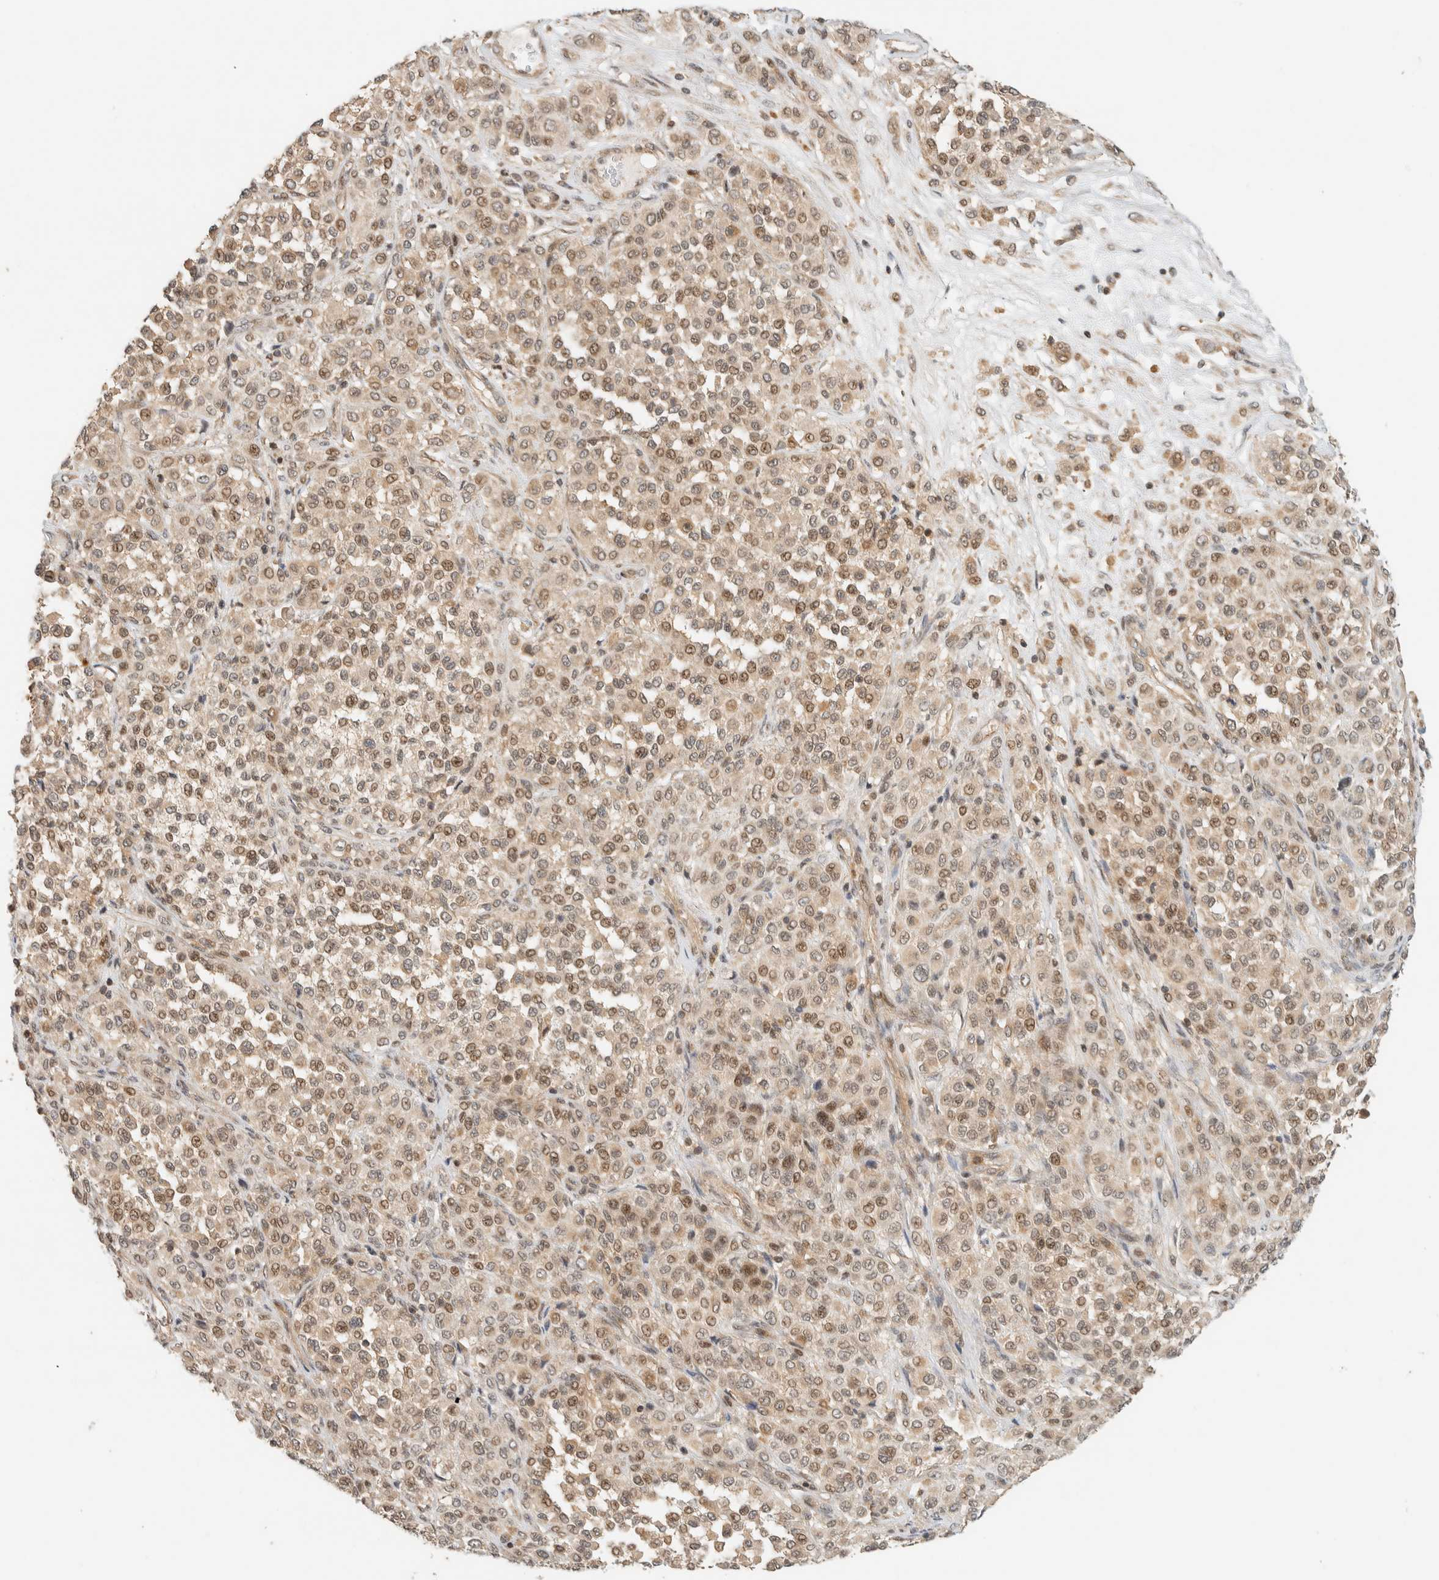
{"staining": {"intensity": "weak", "quantity": ">75%", "location": "cytoplasmic/membranous,nuclear"}, "tissue": "melanoma", "cell_type": "Tumor cells", "image_type": "cancer", "snomed": [{"axis": "morphology", "description": "Malignant melanoma, Metastatic site"}, {"axis": "topography", "description": "Pancreas"}], "caption": "Approximately >75% of tumor cells in human malignant melanoma (metastatic site) display weak cytoplasmic/membranous and nuclear protein positivity as visualized by brown immunohistochemical staining.", "gene": "ARFGEF1", "patient": {"sex": "female", "age": 30}}